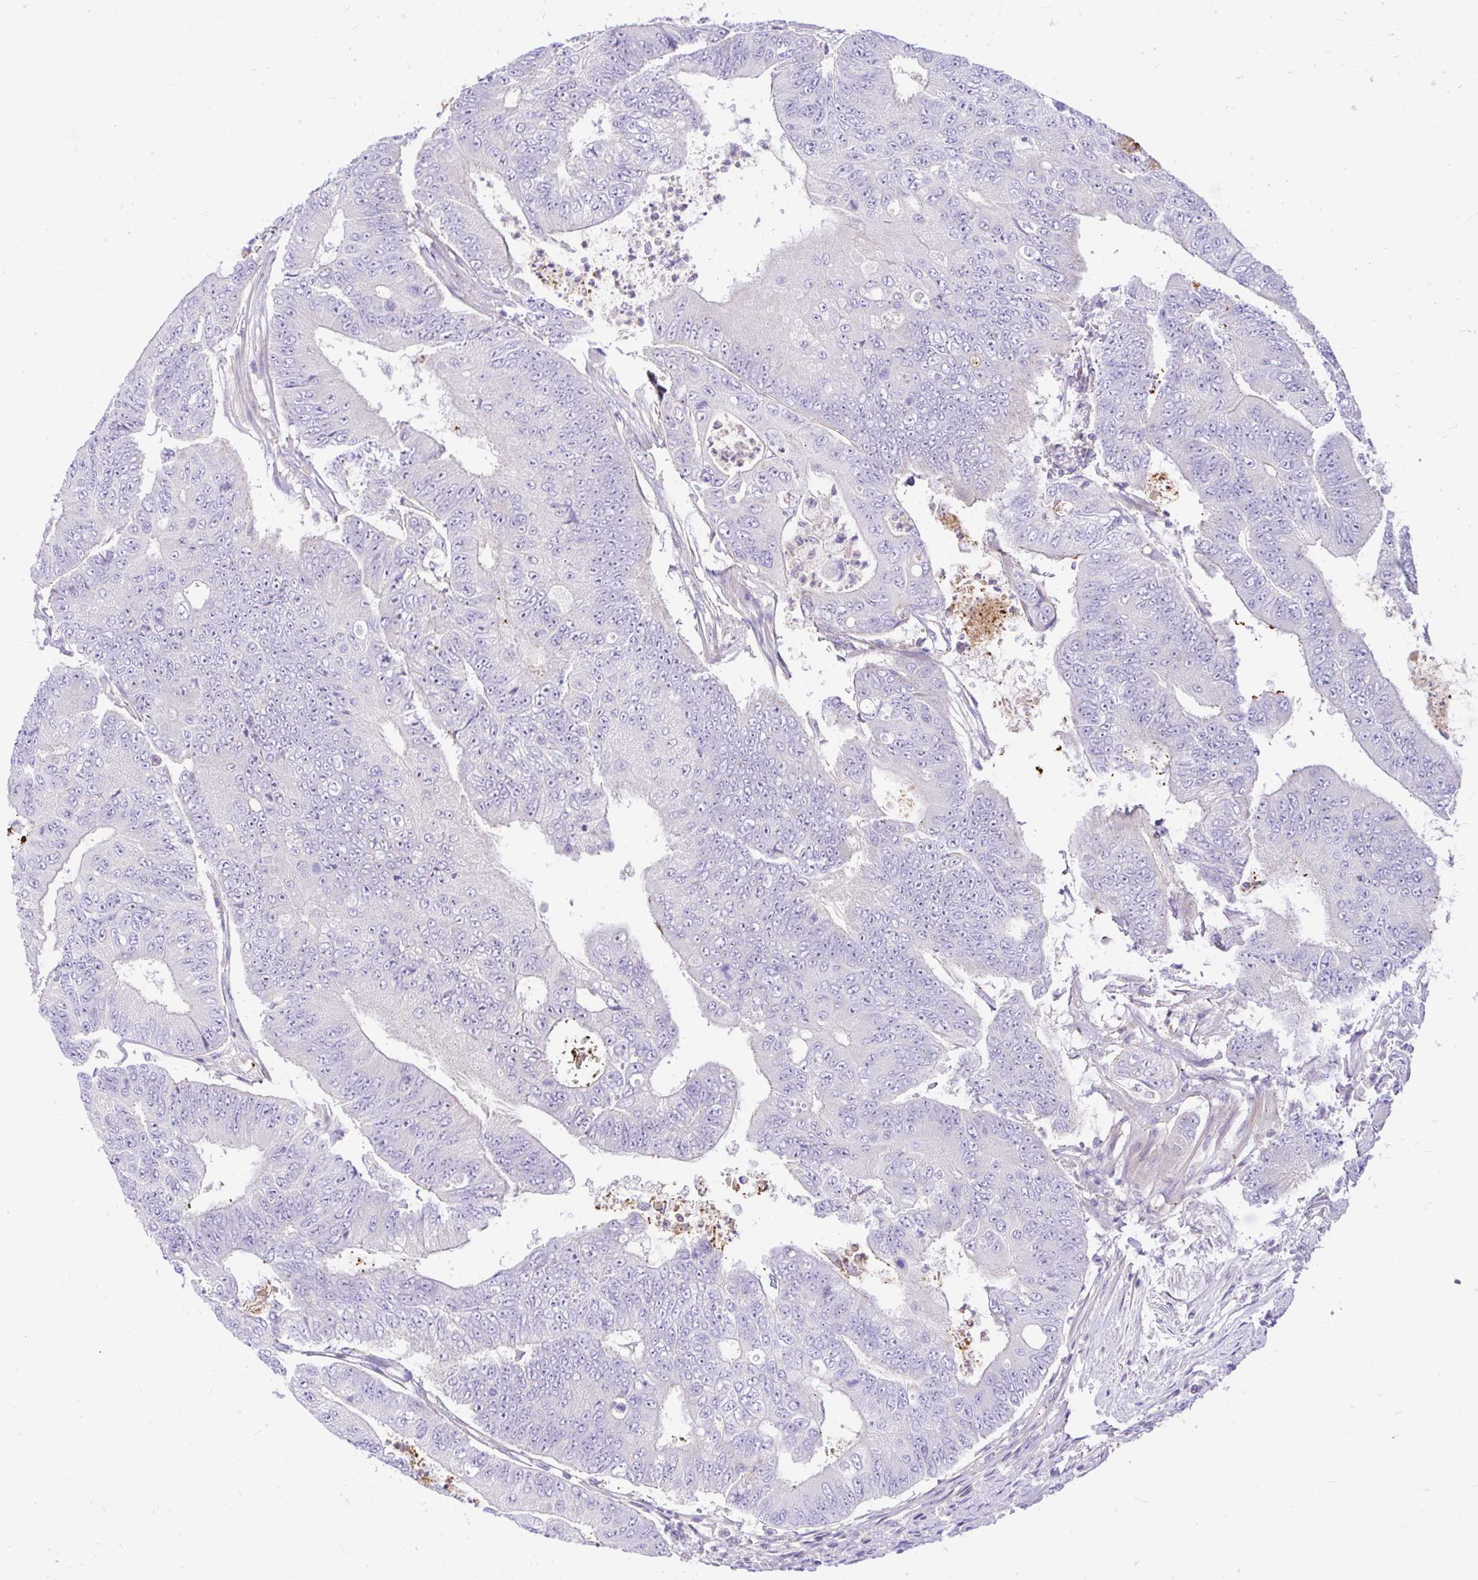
{"staining": {"intensity": "negative", "quantity": "none", "location": "none"}, "tissue": "colorectal cancer", "cell_type": "Tumor cells", "image_type": "cancer", "snomed": [{"axis": "morphology", "description": "Adenocarcinoma, NOS"}, {"axis": "topography", "description": "Colon"}], "caption": "Immunohistochemistry histopathology image of neoplastic tissue: colorectal cancer (adenocarcinoma) stained with DAB (3,3'-diaminobenzidine) demonstrates no significant protein positivity in tumor cells.", "gene": "CCDC142", "patient": {"sex": "female", "age": 48}}